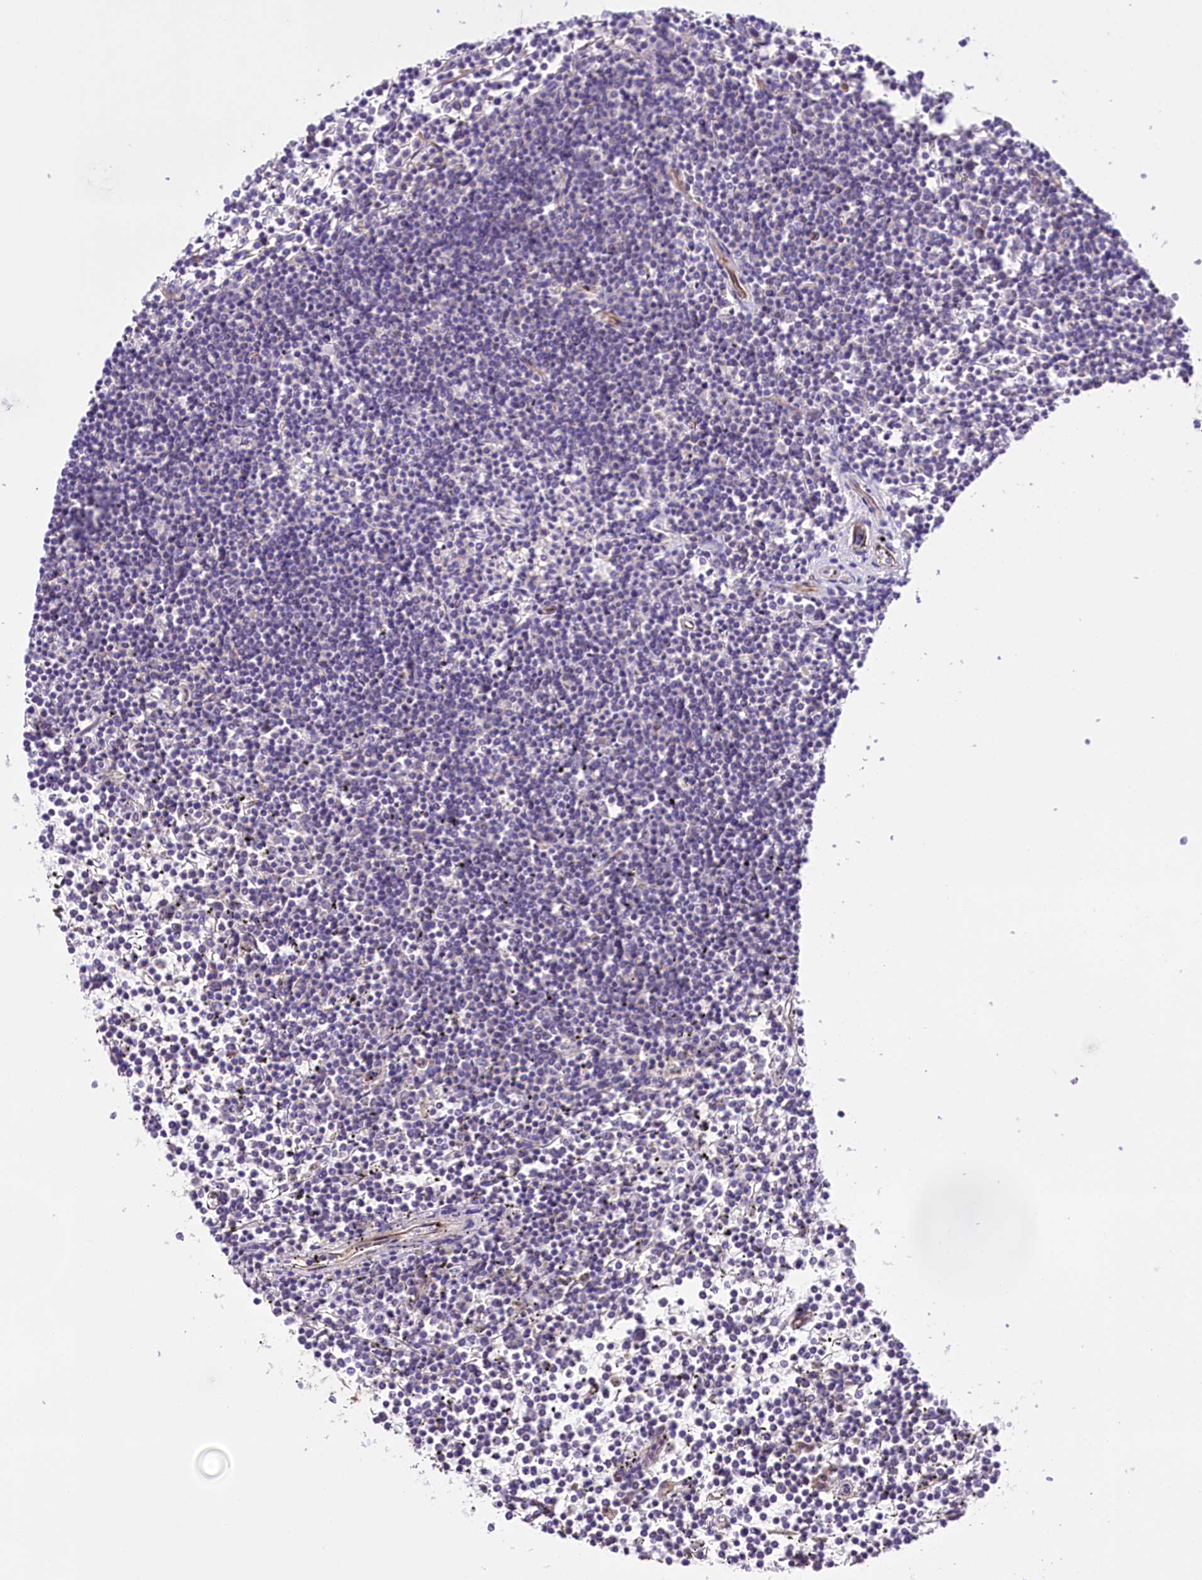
{"staining": {"intensity": "negative", "quantity": "none", "location": "none"}, "tissue": "lymphoma", "cell_type": "Tumor cells", "image_type": "cancer", "snomed": [{"axis": "morphology", "description": "Malignant lymphoma, non-Hodgkin's type, Low grade"}, {"axis": "topography", "description": "Spleen"}], "caption": "Tumor cells show no significant expression in lymphoma.", "gene": "SLC7A1", "patient": {"sex": "female", "age": 19}}